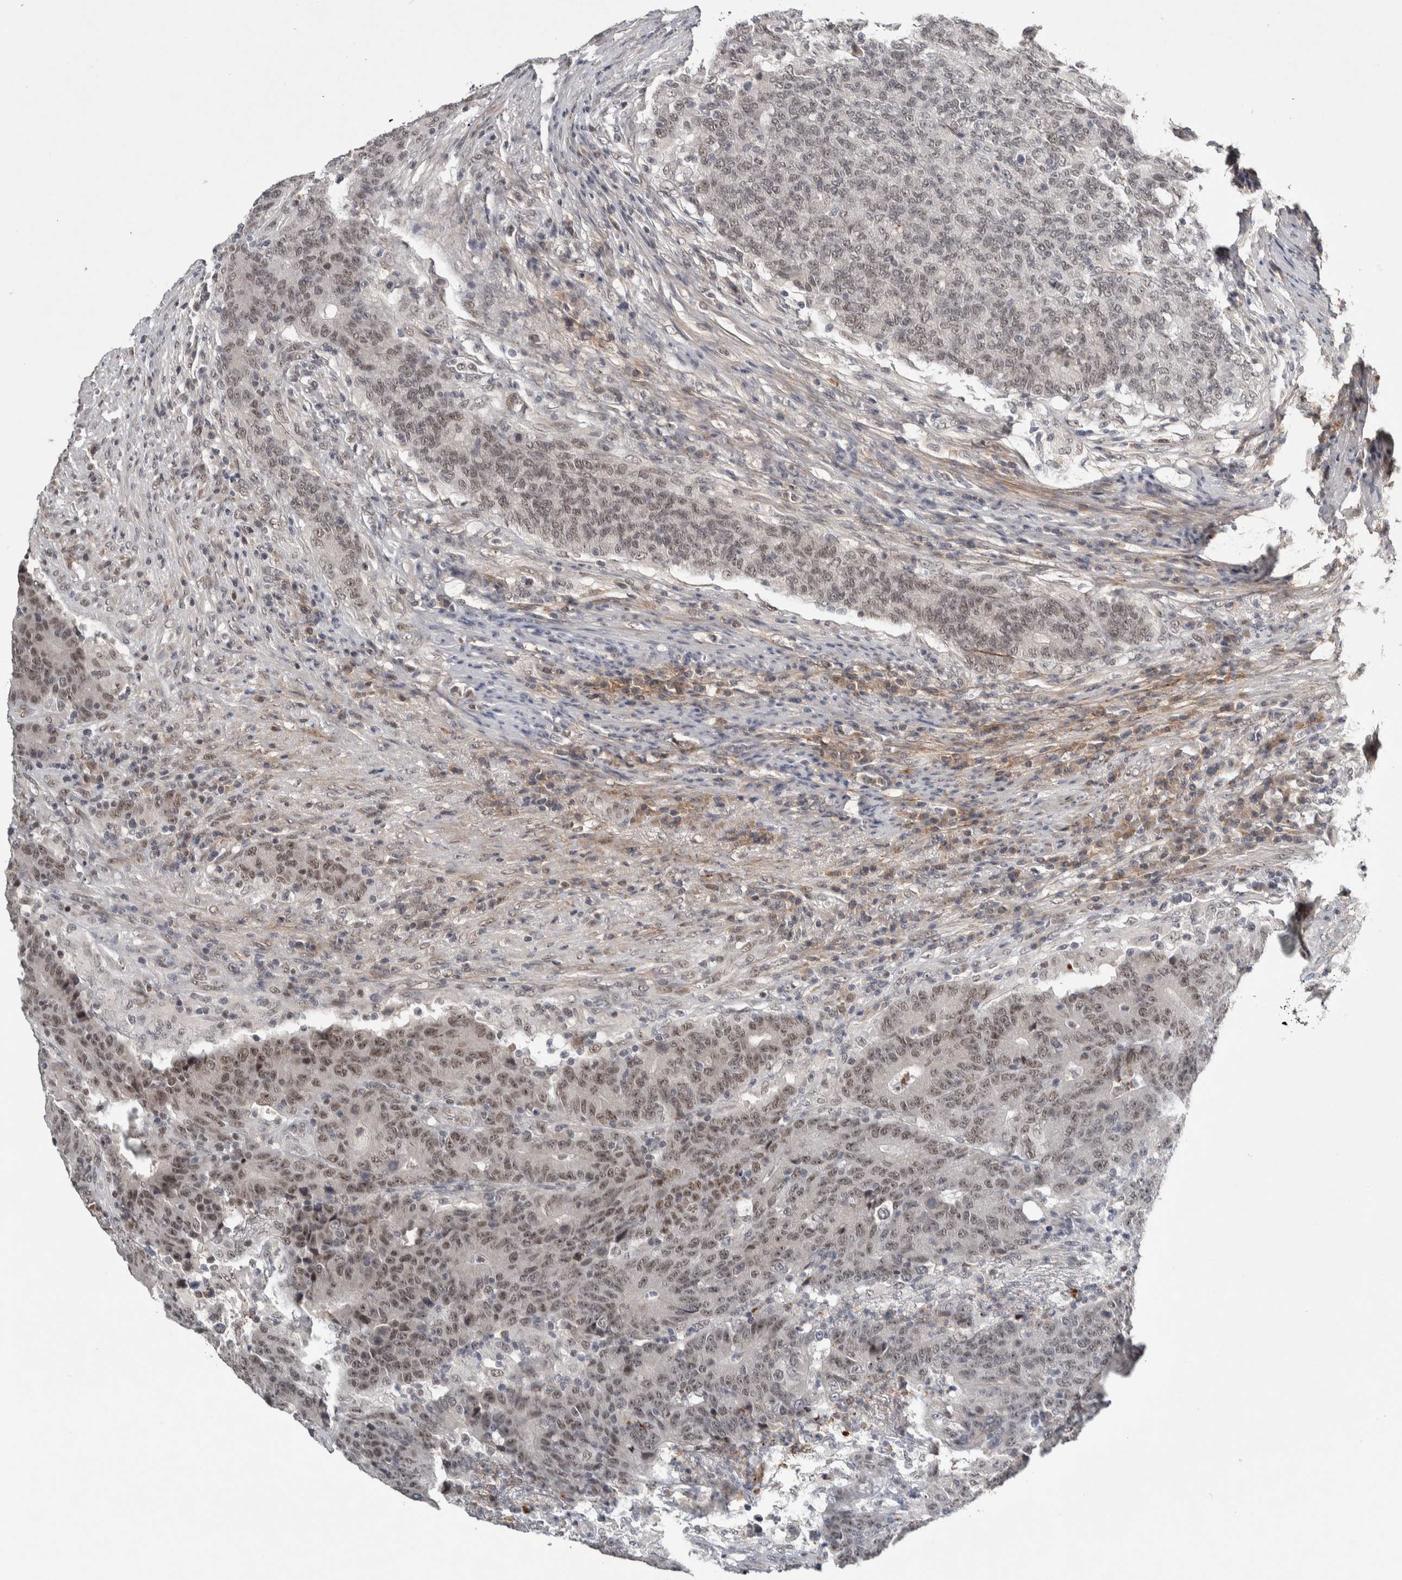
{"staining": {"intensity": "weak", "quantity": ">75%", "location": "nuclear"}, "tissue": "colorectal cancer", "cell_type": "Tumor cells", "image_type": "cancer", "snomed": [{"axis": "morphology", "description": "Normal tissue, NOS"}, {"axis": "morphology", "description": "Adenocarcinoma, NOS"}, {"axis": "topography", "description": "Colon"}], "caption": "Human colorectal adenocarcinoma stained with a protein marker demonstrates weak staining in tumor cells.", "gene": "ASPN", "patient": {"sex": "female", "age": 75}}